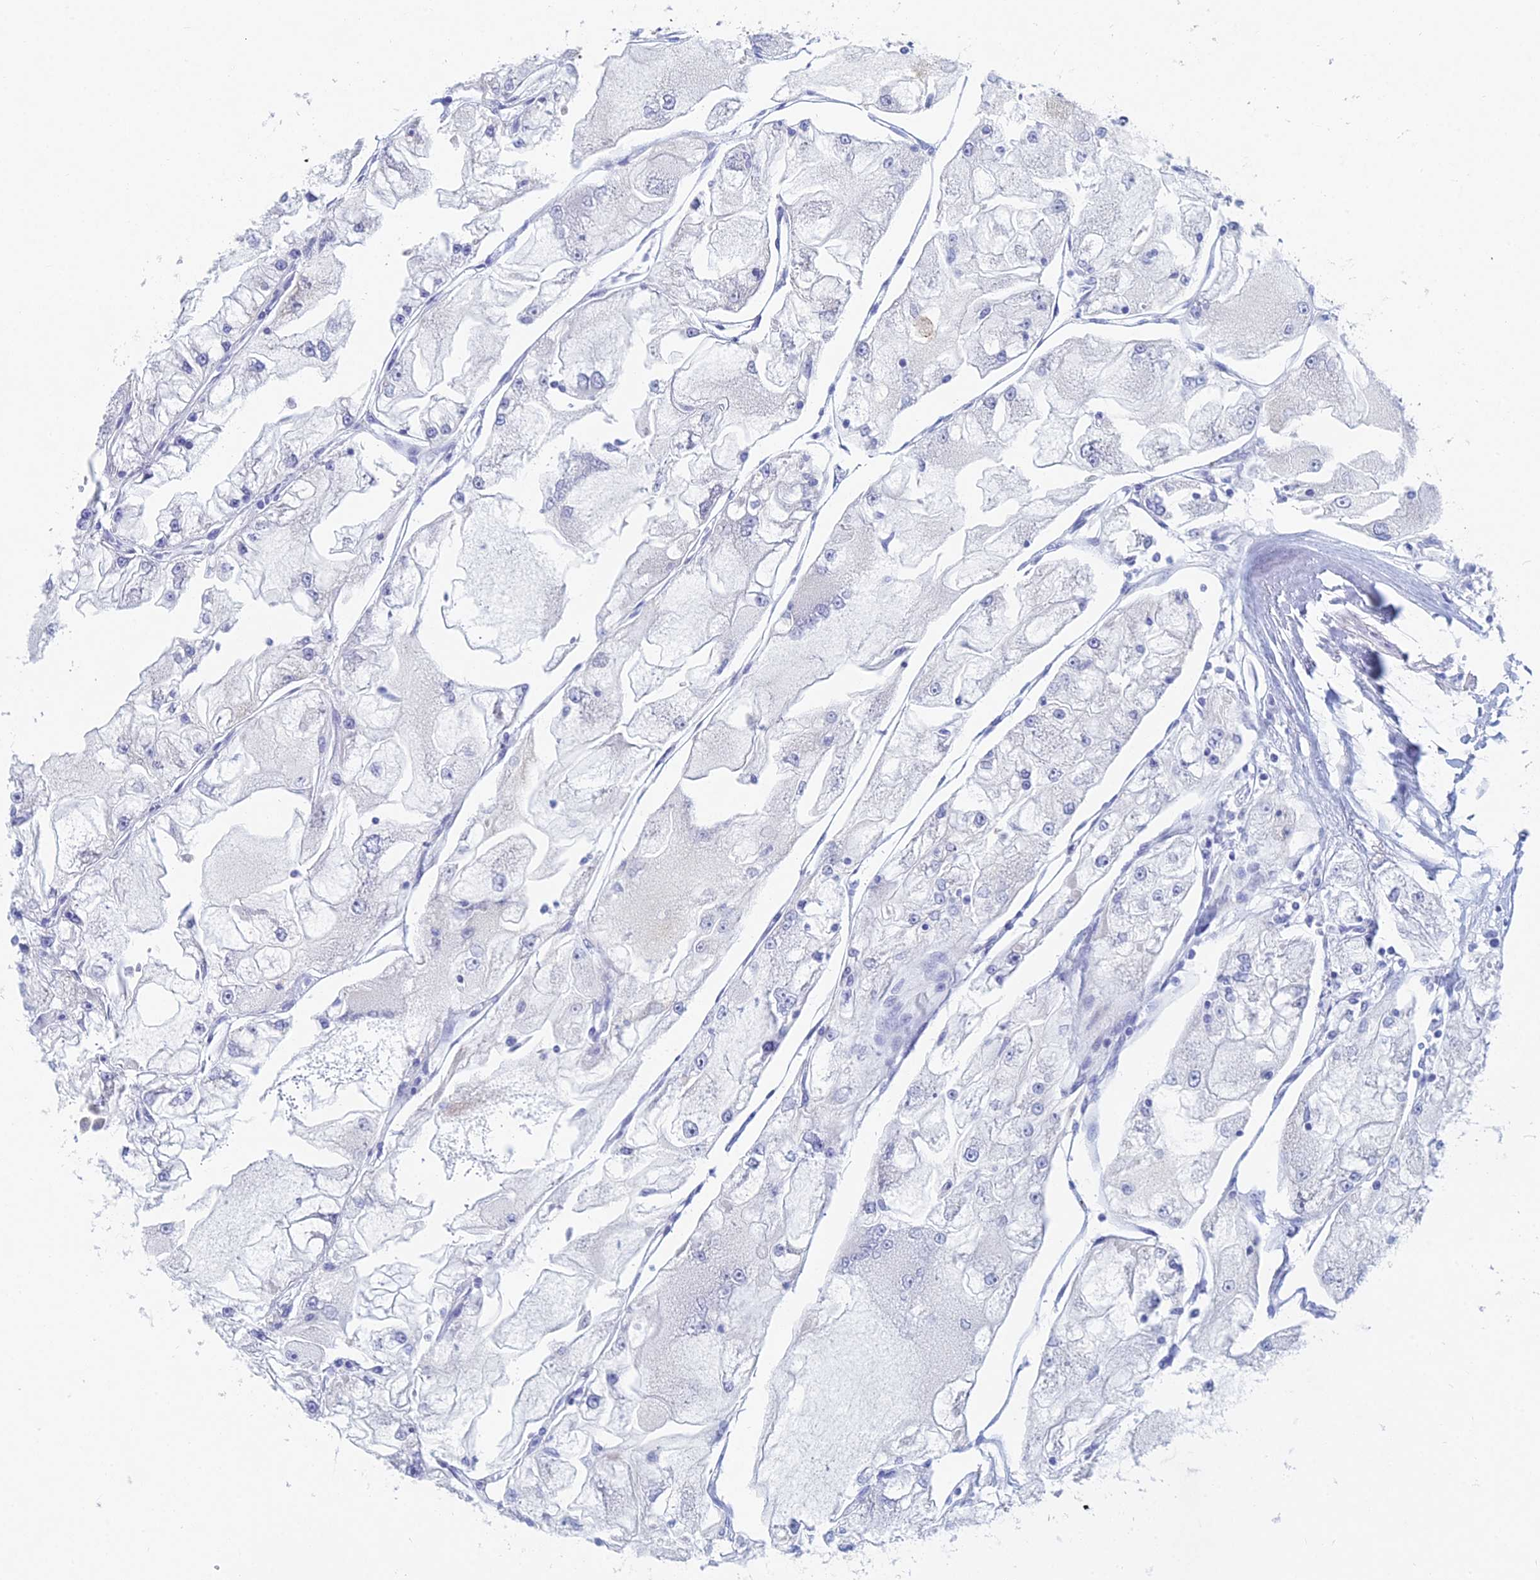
{"staining": {"intensity": "negative", "quantity": "none", "location": "none"}, "tissue": "renal cancer", "cell_type": "Tumor cells", "image_type": "cancer", "snomed": [{"axis": "morphology", "description": "Adenocarcinoma, NOS"}, {"axis": "topography", "description": "Kidney"}], "caption": "An IHC image of adenocarcinoma (renal) is shown. There is no staining in tumor cells of adenocarcinoma (renal). The staining is performed using DAB brown chromogen with nuclei counter-stained in using hematoxylin.", "gene": "ACSM1", "patient": {"sex": "female", "age": 72}}